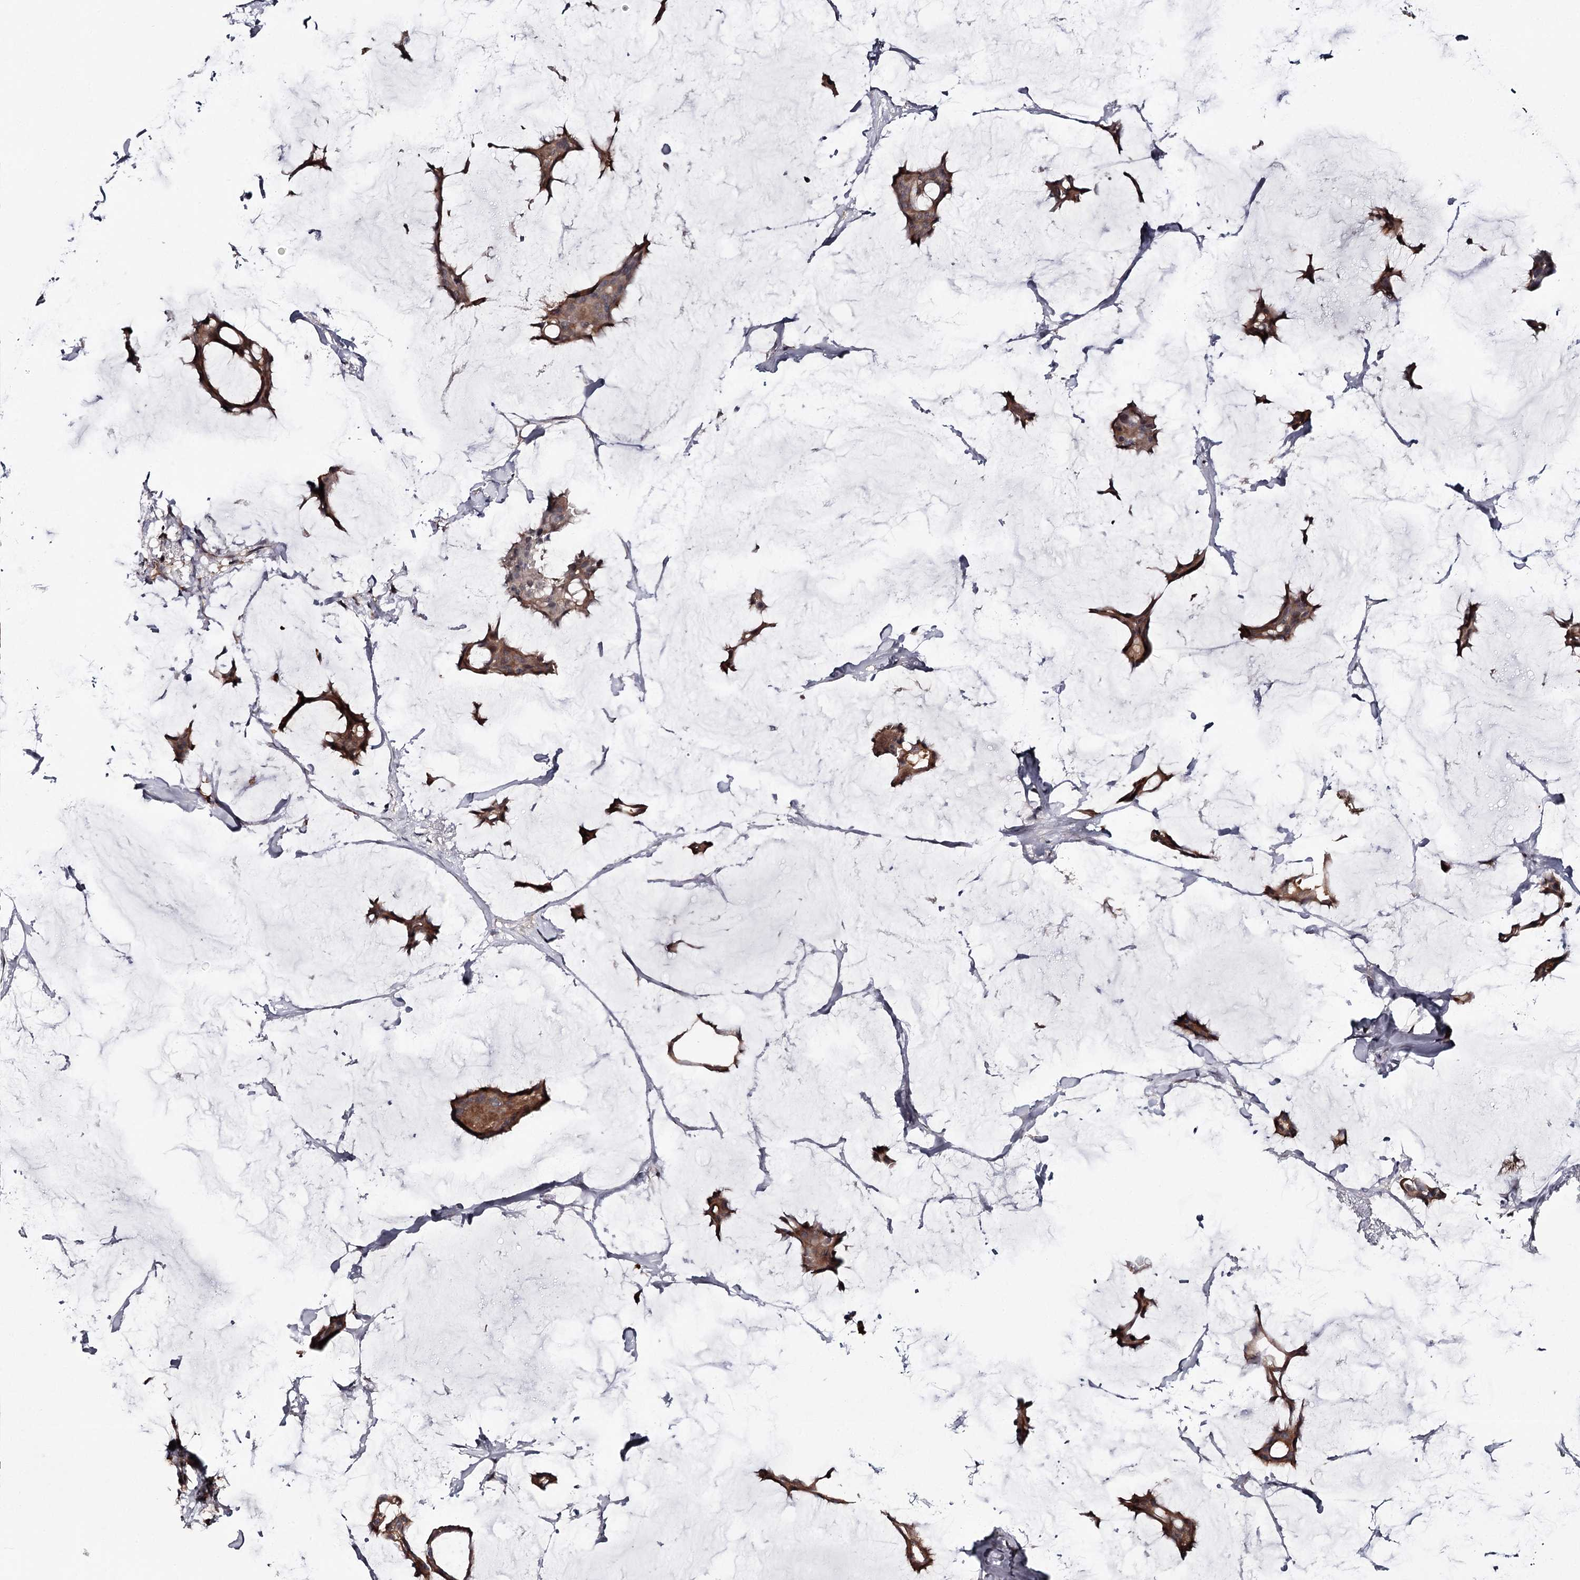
{"staining": {"intensity": "weak", "quantity": ">75%", "location": "cytoplasmic/membranous"}, "tissue": "breast cancer", "cell_type": "Tumor cells", "image_type": "cancer", "snomed": [{"axis": "morphology", "description": "Duct carcinoma"}, {"axis": "topography", "description": "Breast"}], "caption": "Protein expression analysis of human breast cancer reveals weak cytoplasmic/membranous staining in about >75% of tumor cells.", "gene": "GTSF1", "patient": {"sex": "female", "age": 93}}